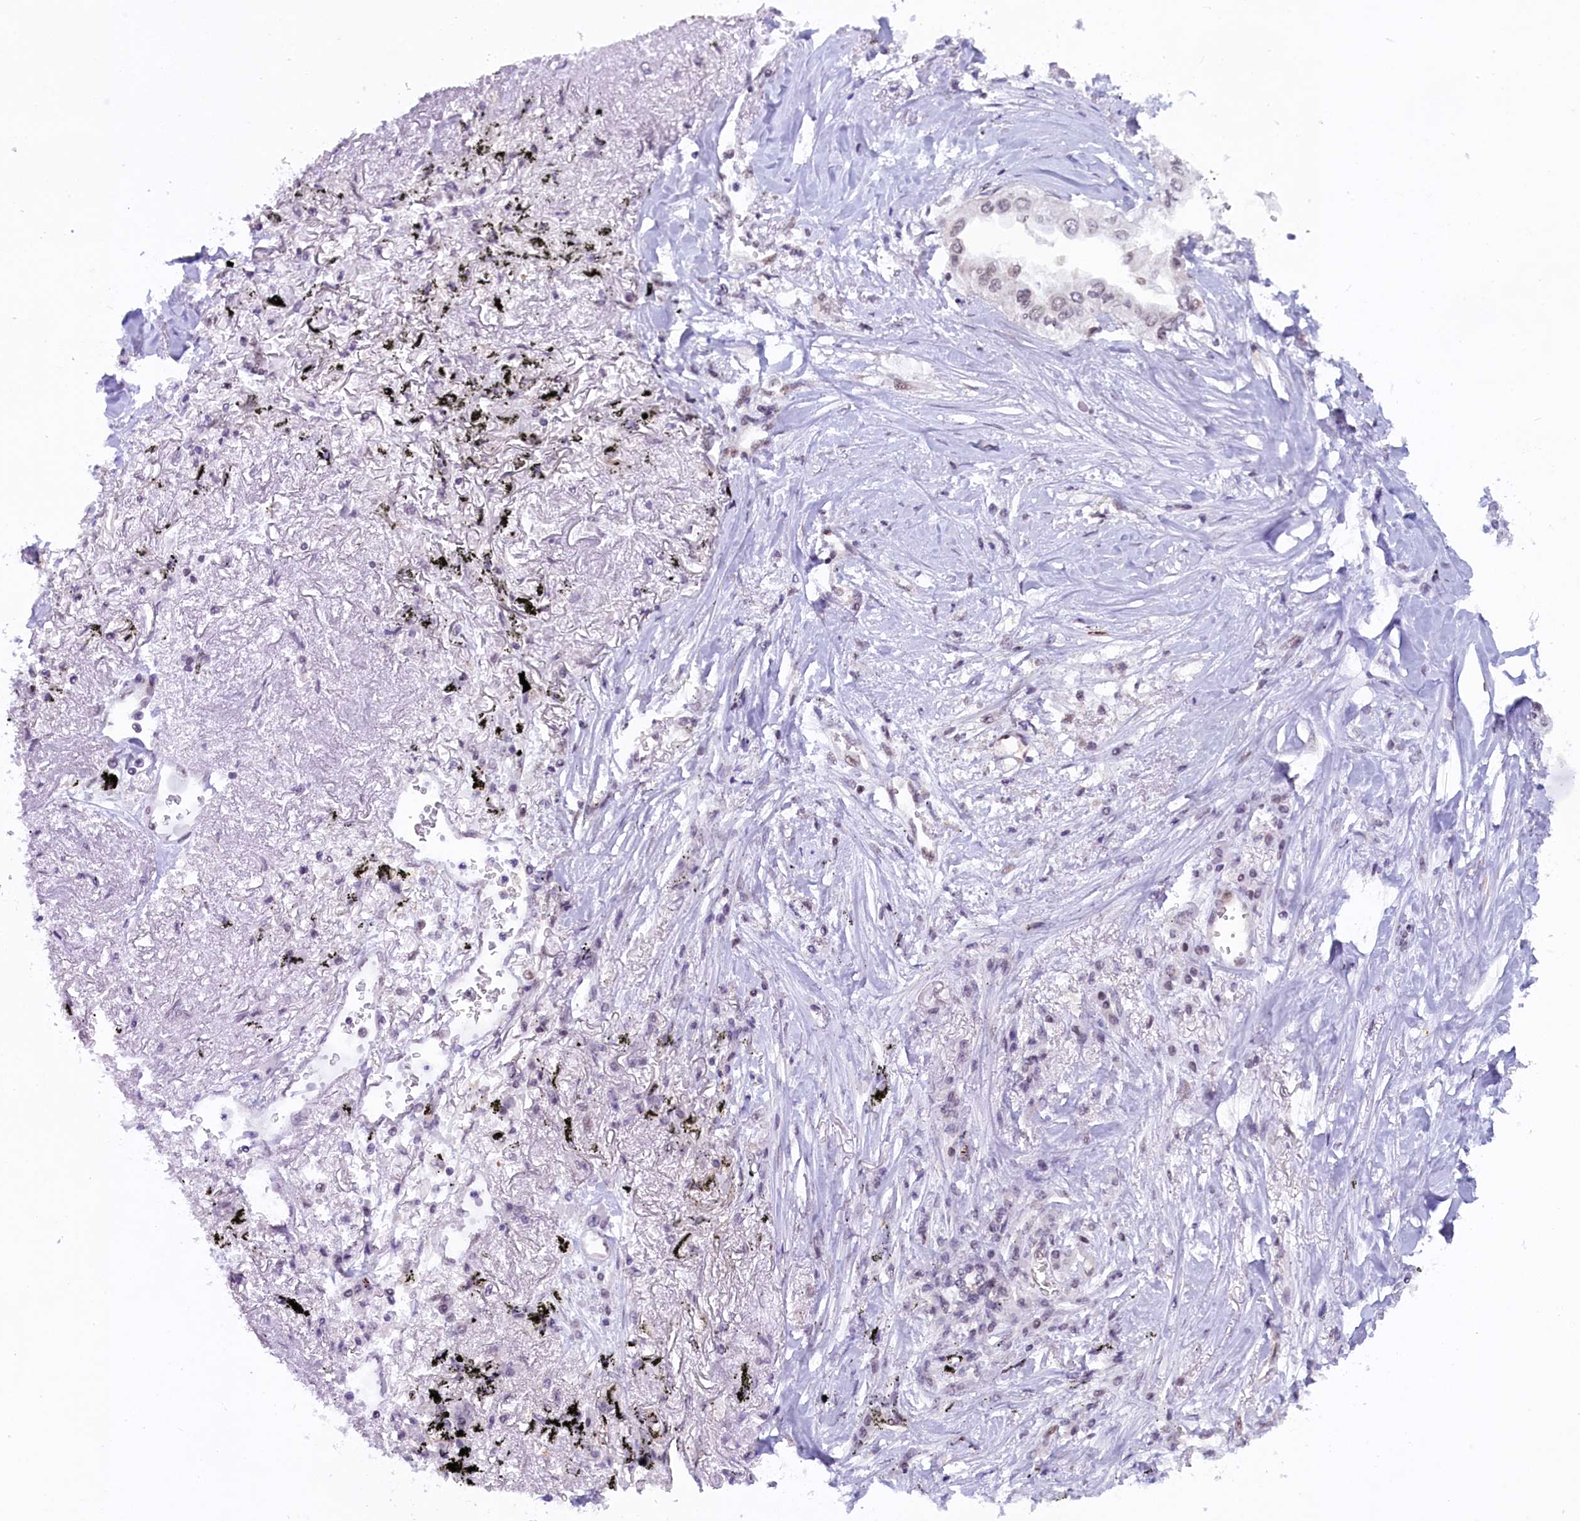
{"staining": {"intensity": "weak", "quantity": "<25%", "location": "nuclear"}, "tissue": "lung cancer", "cell_type": "Tumor cells", "image_type": "cancer", "snomed": [{"axis": "morphology", "description": "Adenocarcinoma, NOS"}, {"axis": "topography", "description": "Lung"}], "caption": "An IHC micrograph of lung cancer (adenocarcinoma) is shown. There is no staining in tumor cells of lung cancer (adenocarcinoma).", "gene": "FCHO1", "patient": {"sex": "female", "age": 76}}